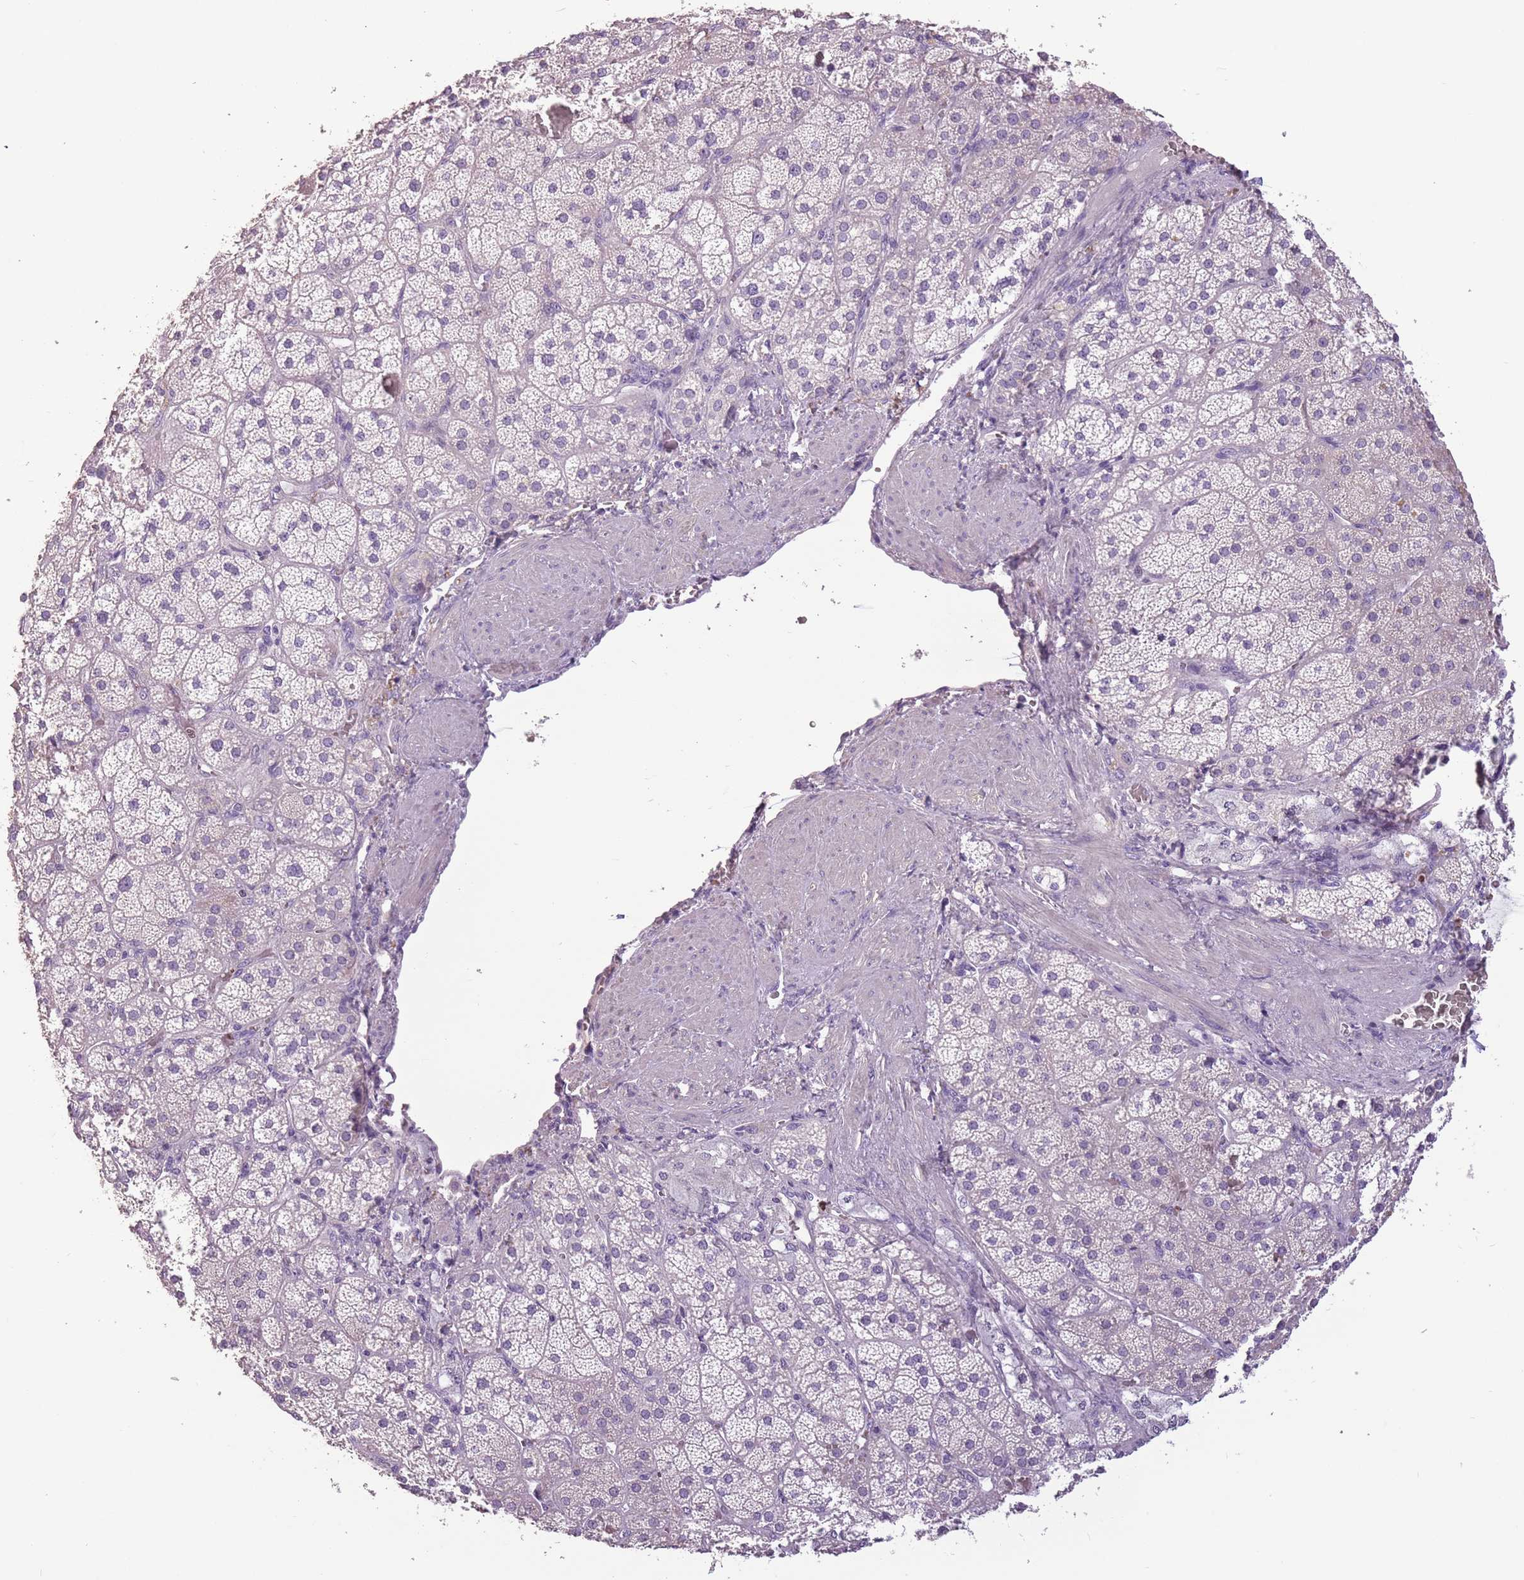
{"staining": {"intensity": "negative", "quantity": "none", "location": "none"}, "tissue": "adrenal gland", "cell_type": "Glandular cells", "image_type": "normal", "snomed": [{"axis": "morphology", "description": "Normal tissue, NOS"}, {"axis": "topography", "description": "Adrenal gland"}], "caption": "A histopathology image of adrenal gland stained for a protein demonstrates no brown staining in glandular cells.", "gene": "CELF6", "patient": {"sex": "male", "age": 57}}